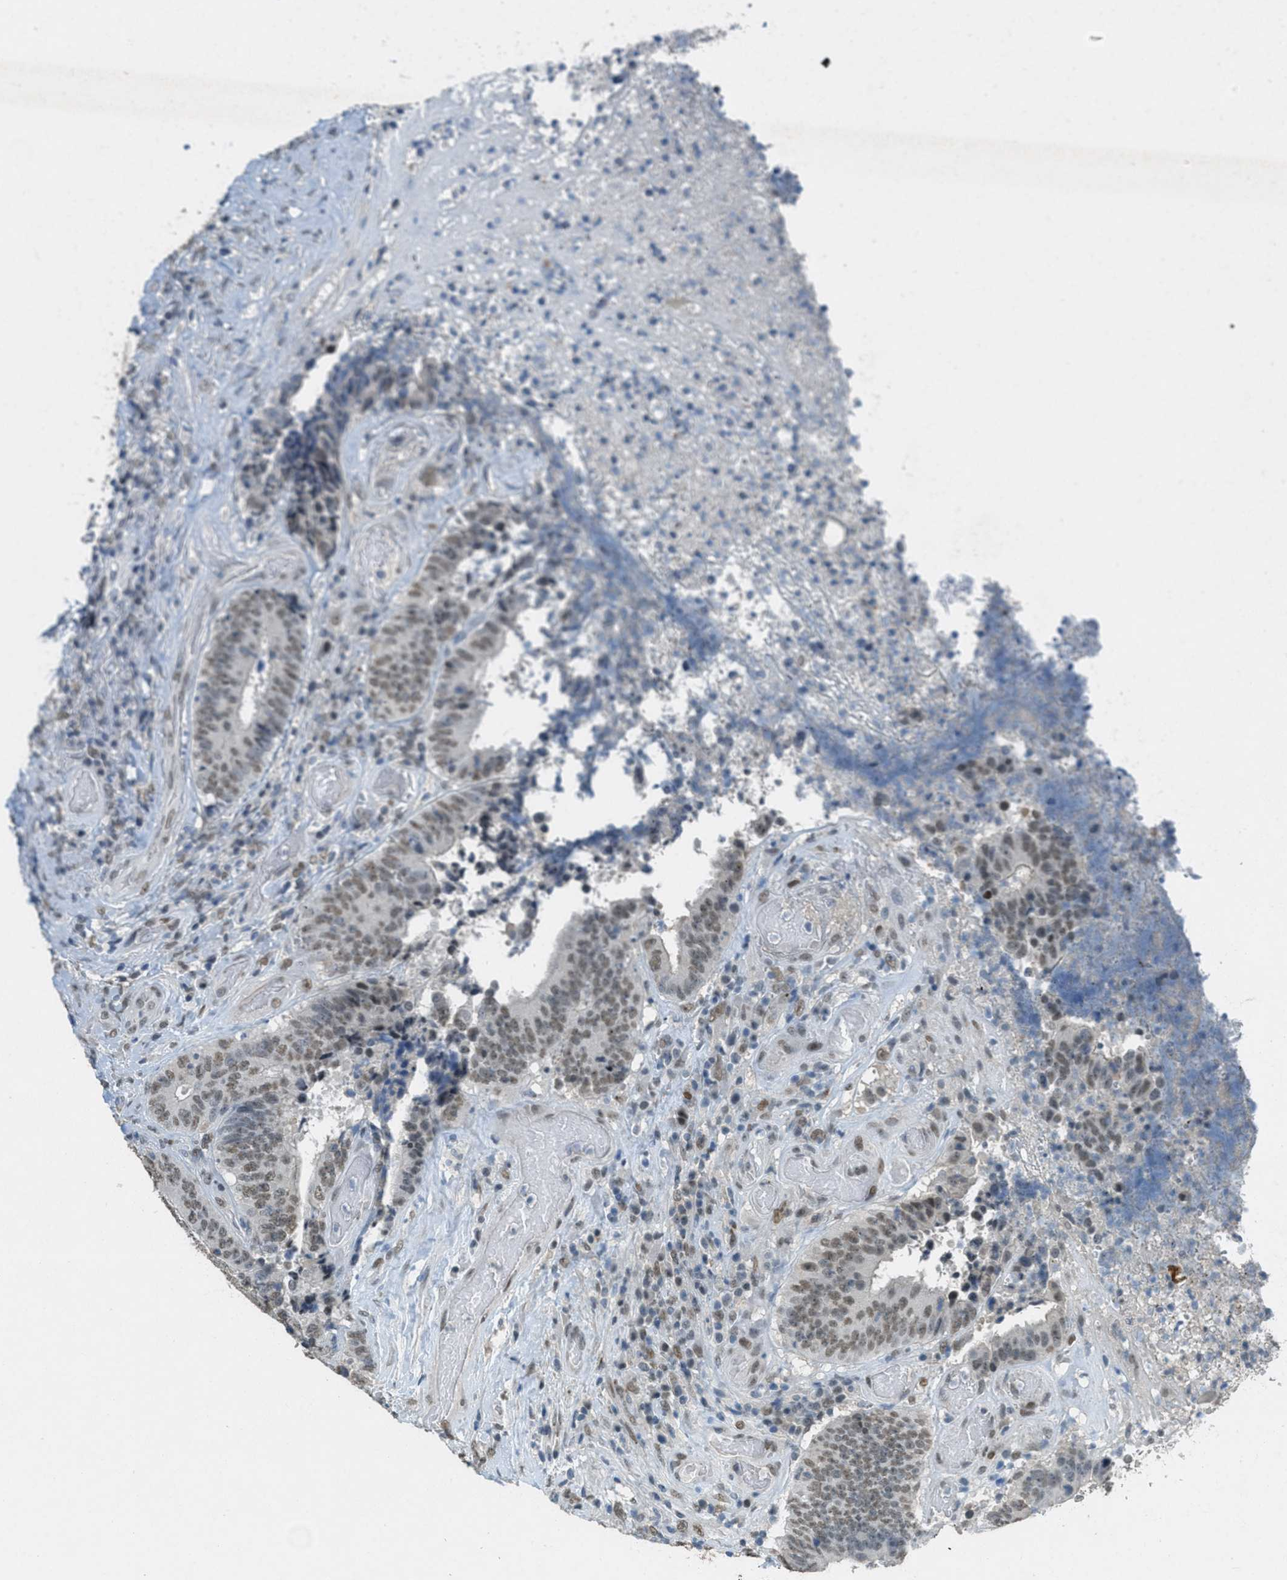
{"staining": {"intensity": "weak", "quantity": ">75%", "location": "nuclear"}, "tissue": "colorectal cancer", "cell_type": "Tumor cells", "image_type": "cancer", "snomed": [{"axis": "morphology", "description": "Adenocarcinoma, NOS"}, {"axis": "topography", "description": "Rectum"}], "caption": "Immunohistochemistry (IHC) (DAB) staining of colorectal cancer (adenocarcinoma) shows weak nuclear protein positivity in about >75% of tumor cells. (DAB (3,3'-diaminobenzidine) = brown stain, brightfield microscopy at high magnification).", "gene": "TTC13", "patient": {"sex": "male", "age": 72}}